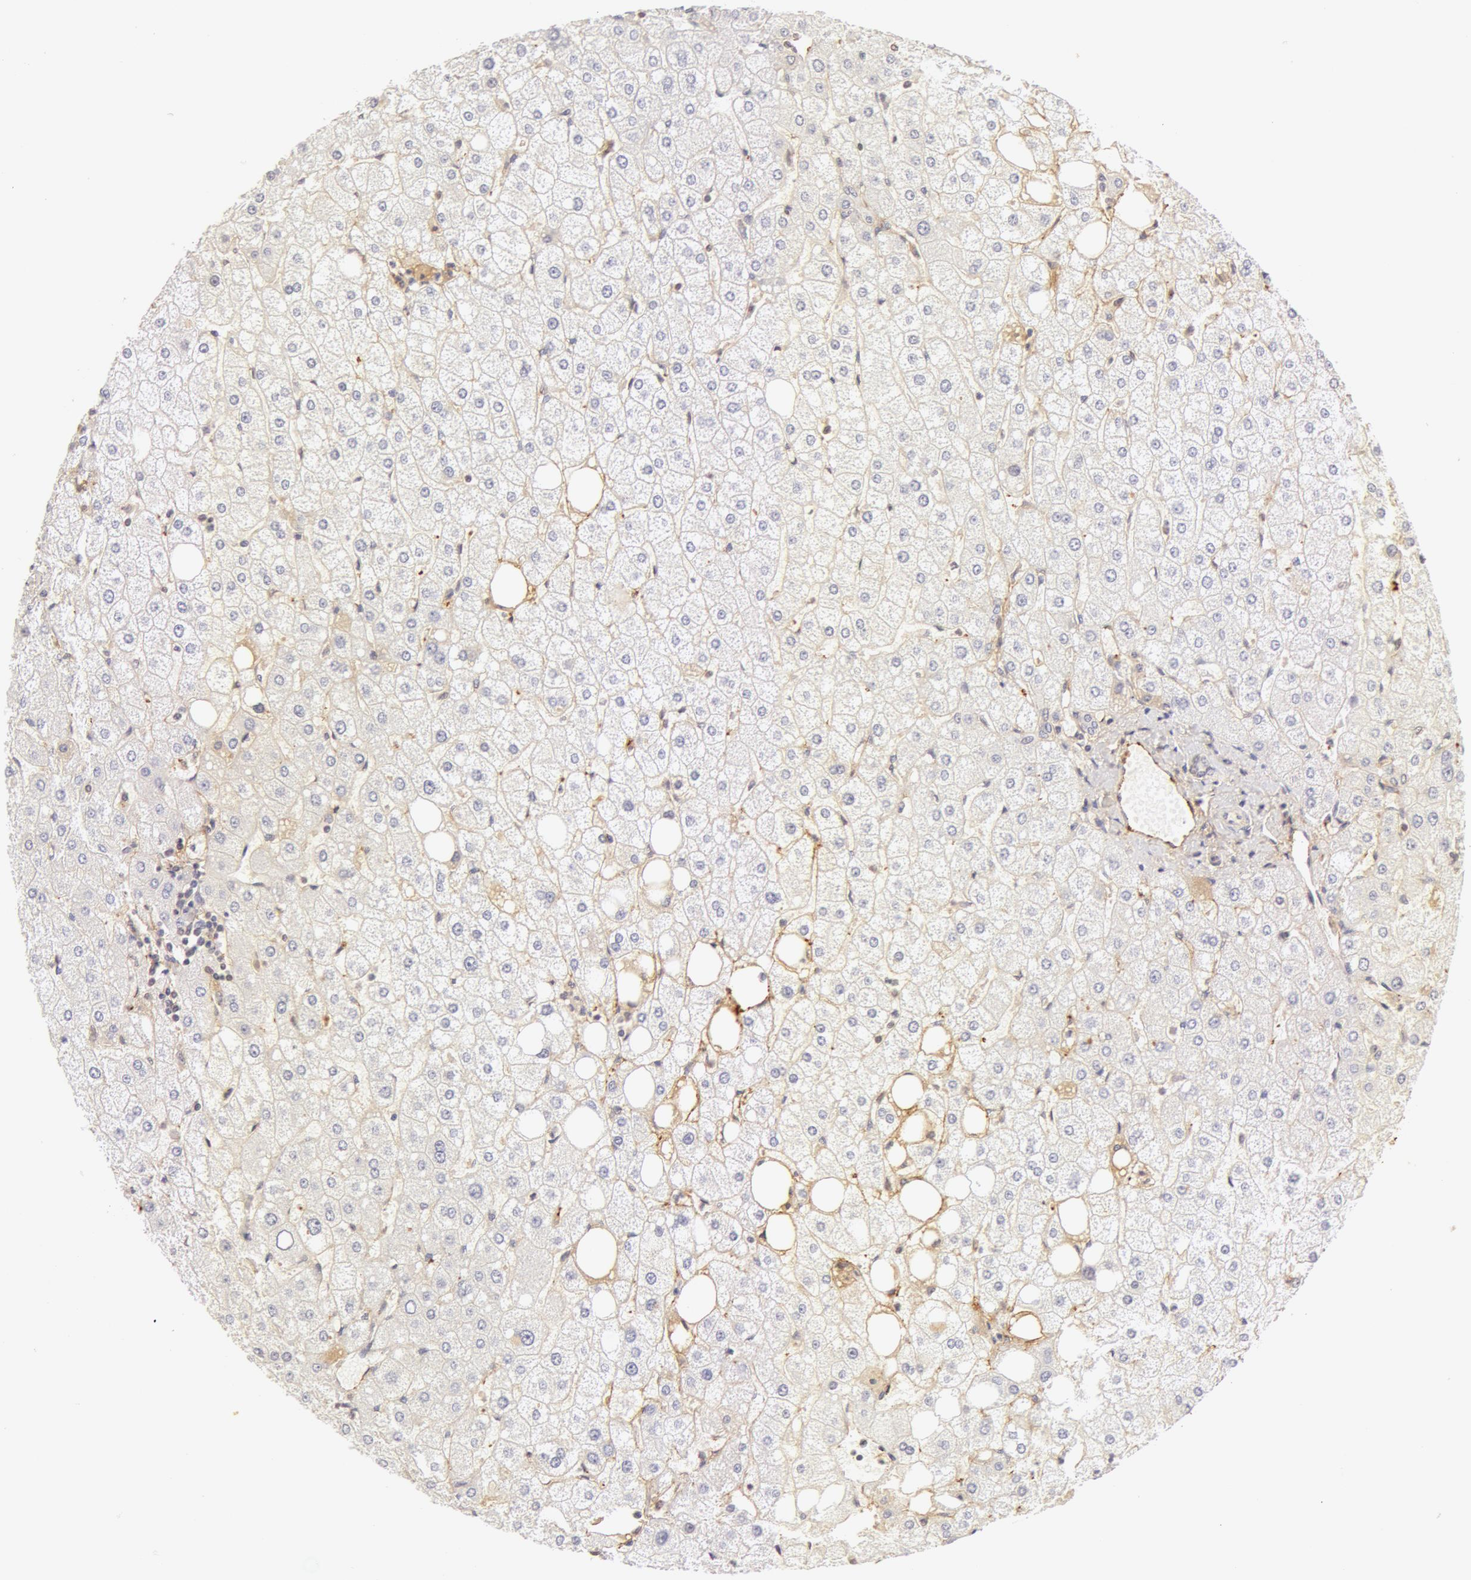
{"staining": {"intensity": "negative", "quantity": "none", "location": "none"}, "tissue": "liver", "cell_type": "Cholangiocytes", "image_type": "normal", "snomed": [{"axis": "morphology", "description": "Normal tissue, NOS"}, {"axis": "topography", "description": "Liver"}], "caption": "Immunohistochemistry photomicrograph of unremarkable liver: liver stained with DAB (3,3'-diaminobenzidine) reveals no significant protein expression in cholangiocytes.", "gene": "VWF", "patient": {"sex": "male", "age": 35}}